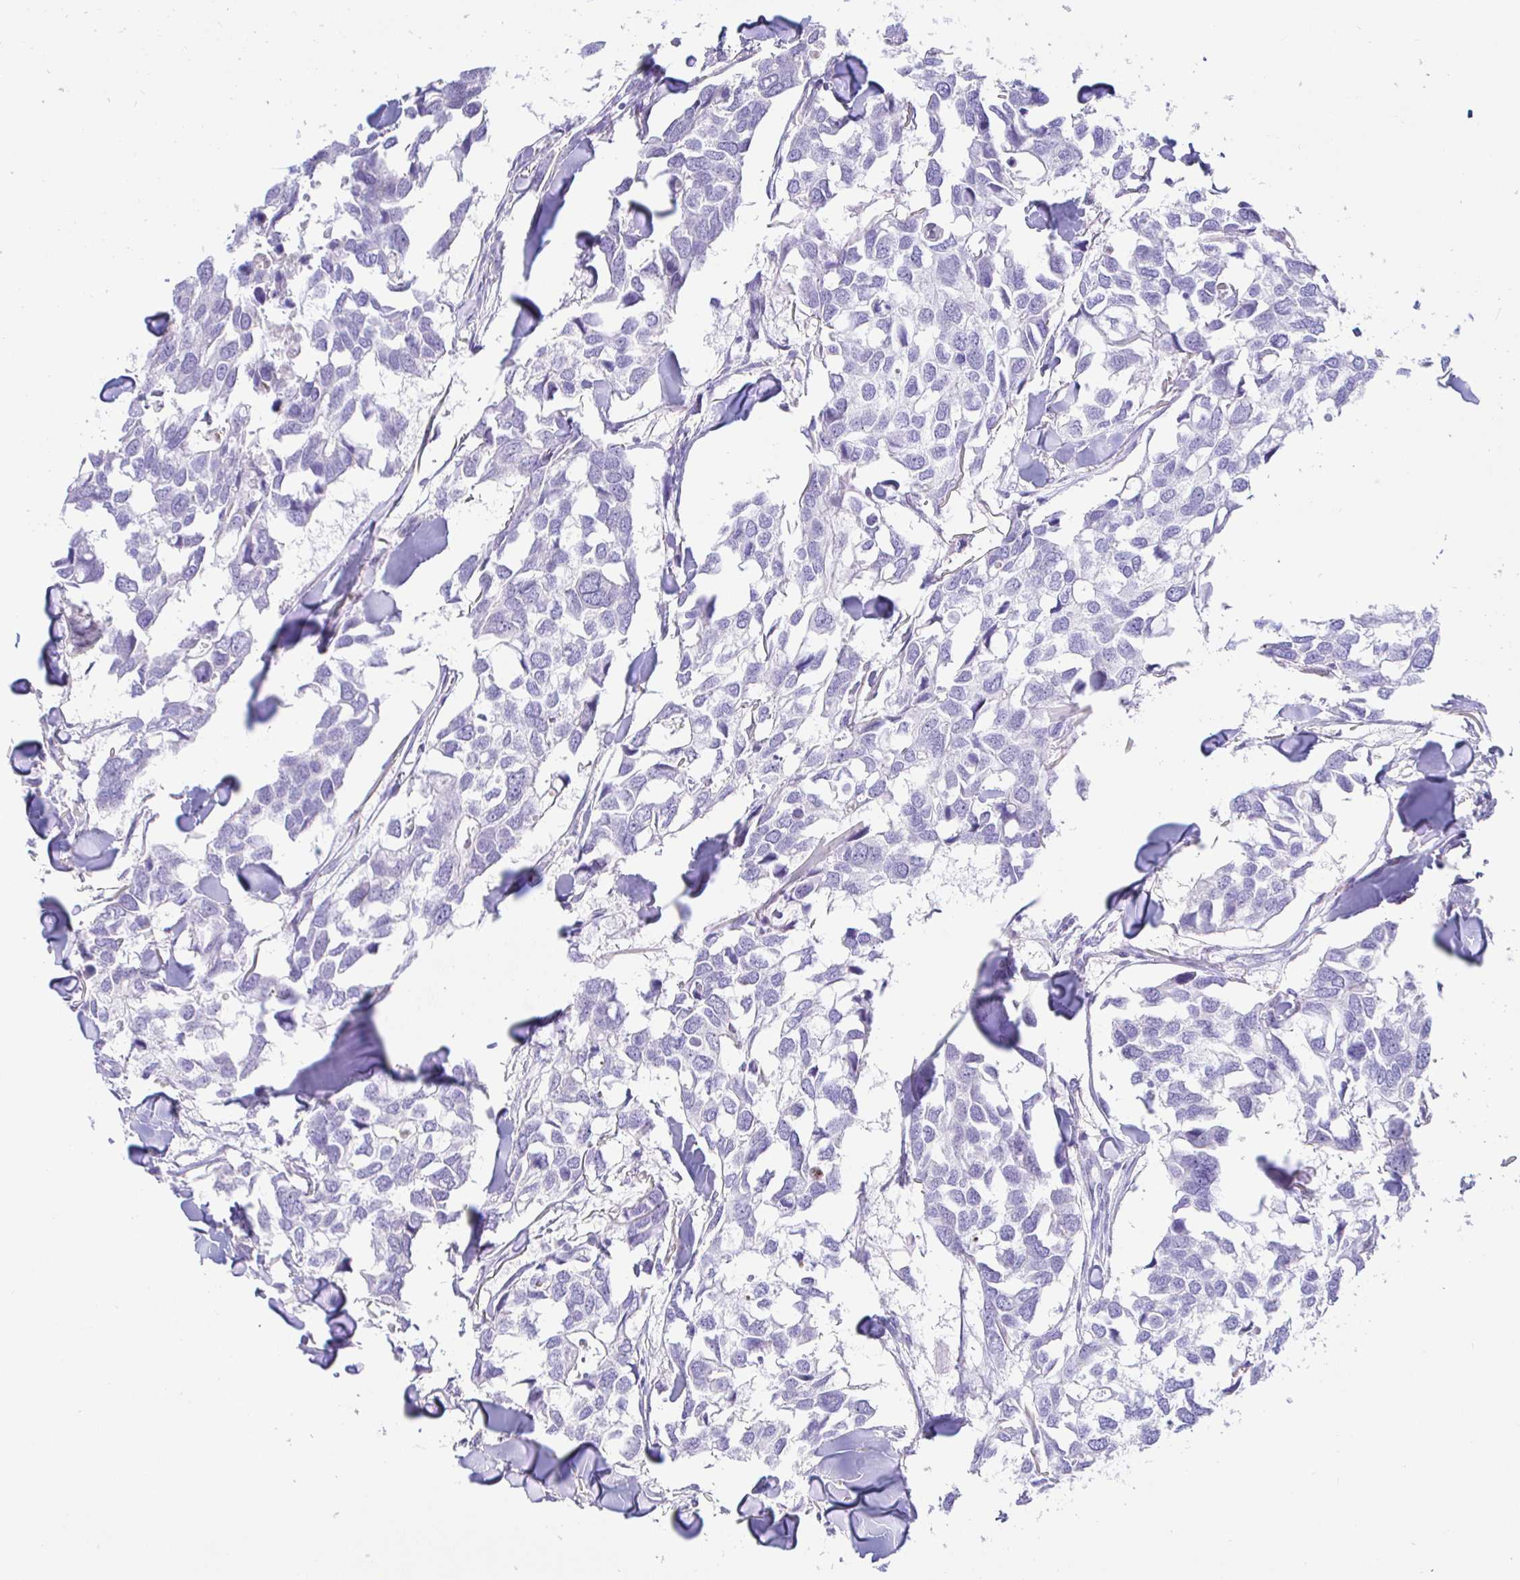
{"staining": {"intensity": "negative", "quantity": "none", "location": "none"}, "tissue": "breast cancer", "cell_type": "Tumor cells", "image_type": "cancer", "snomed": [{"axis": "morphology", "description": "Duct carcinoma"}, {"axis": "topography", "description": "Breast"}], "caption": "The histopathology image shows no significant positivity in tumor cells of breast intraductal carcinoma. (Immunohistochemistry (ihc), brightfield microscopy, high magnification).", "gene": "PINLYP", "patient": {"sex": "female", "age": 83}}